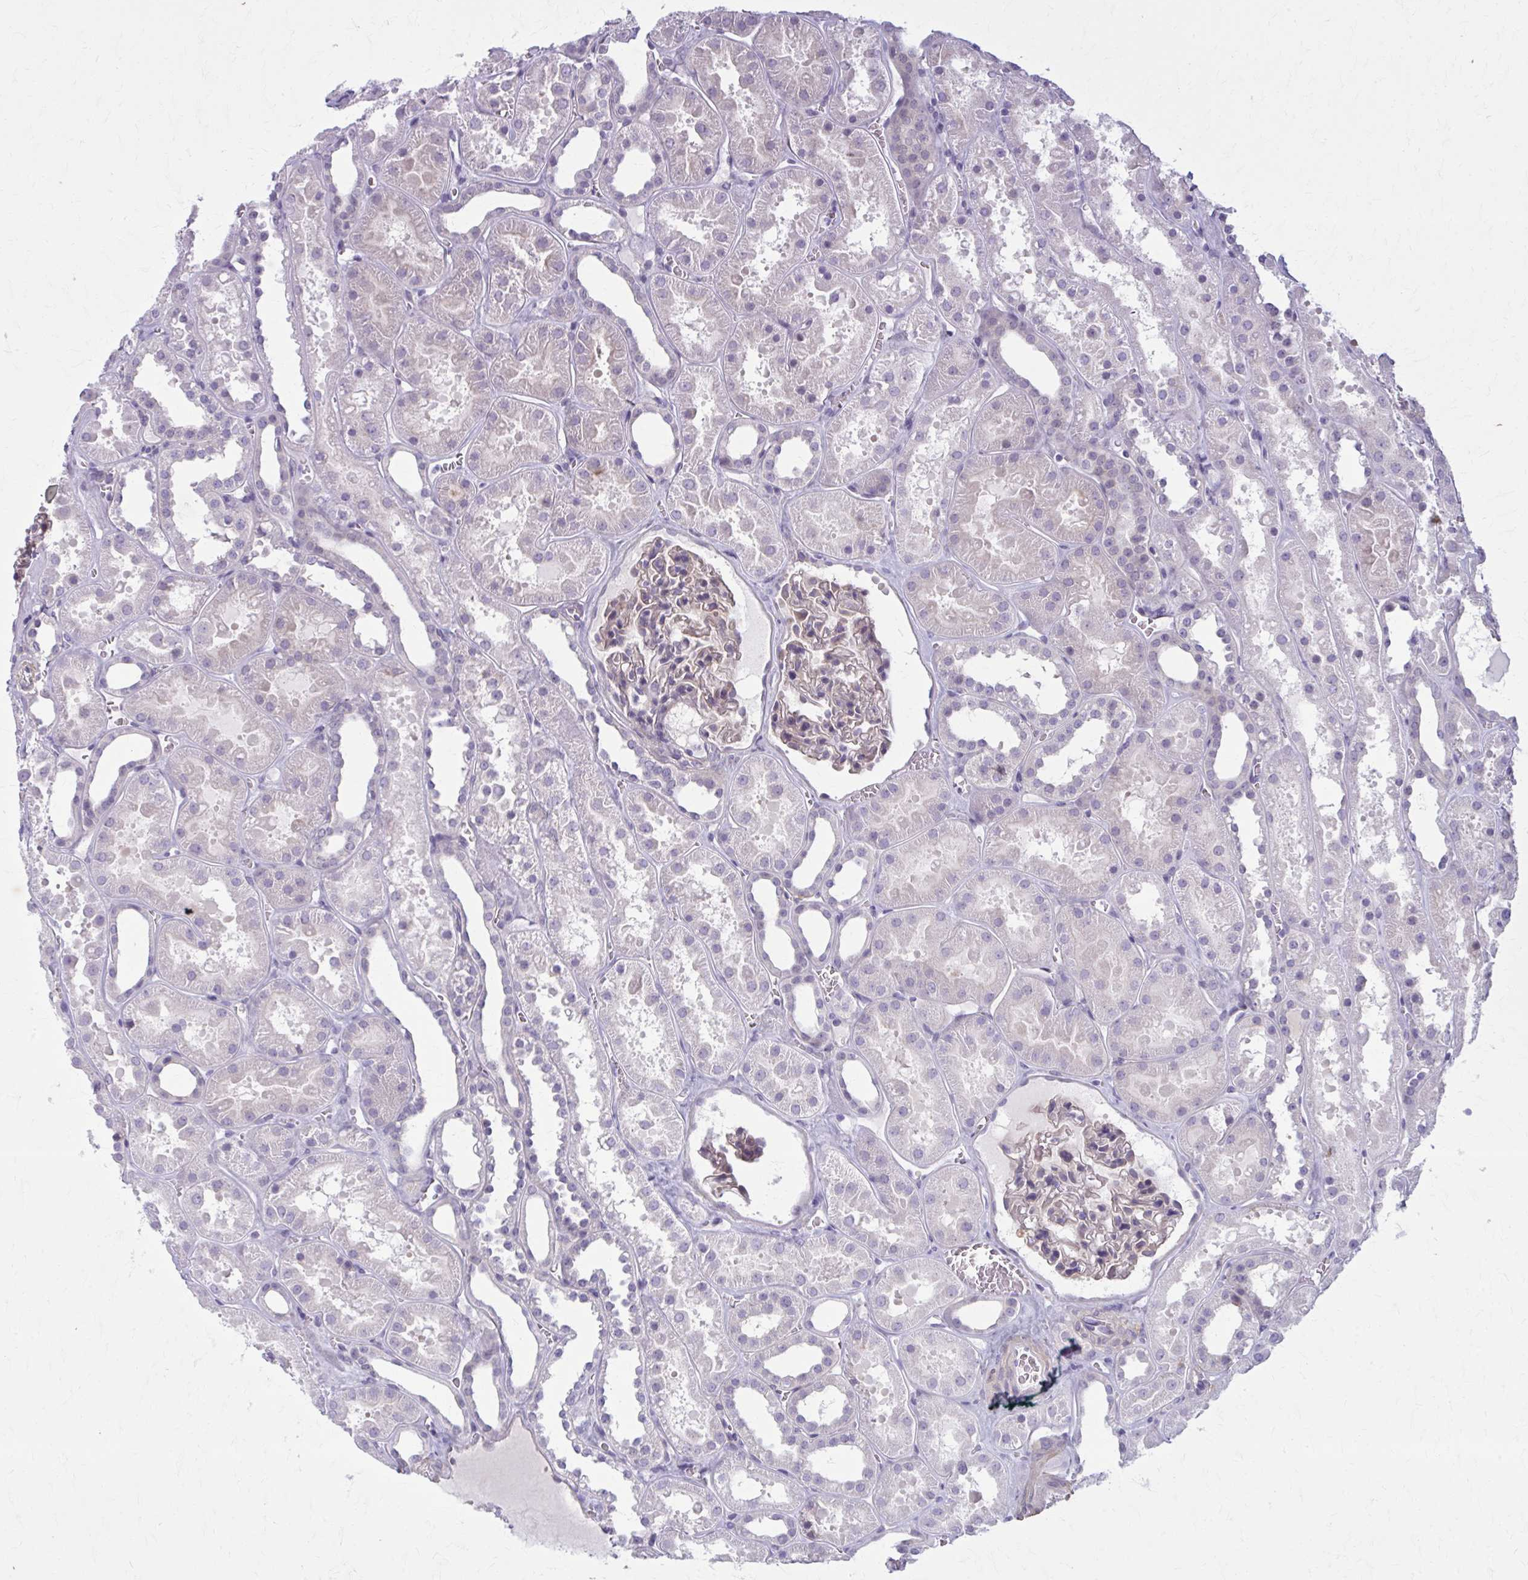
{"staining": {"intensity": "moderate", "quantity": "<25%", "location": "cytoplasmic/membranous"}, "tissue": "kidney", "cell_type": "Cells in glomeruli", "image_type": "normal", "snomed": [{"axis": "morphology", "description": "Normal tissue, NOS"}, {"axis": "topography", "description": "Kidney"}], "caption": "Immunohistochemistry (IHC) image of unremarkable kidney: human kidney stained using immunohistochemistry displays low levels of moderate protein expression localized specifically in the cytoplasmic/membranous of cells in glomeruli, appearing as a cytoplasmic/membranous brown color.", "gene": "NUMBL", "patient": {"sex": "female", "age": 41}}